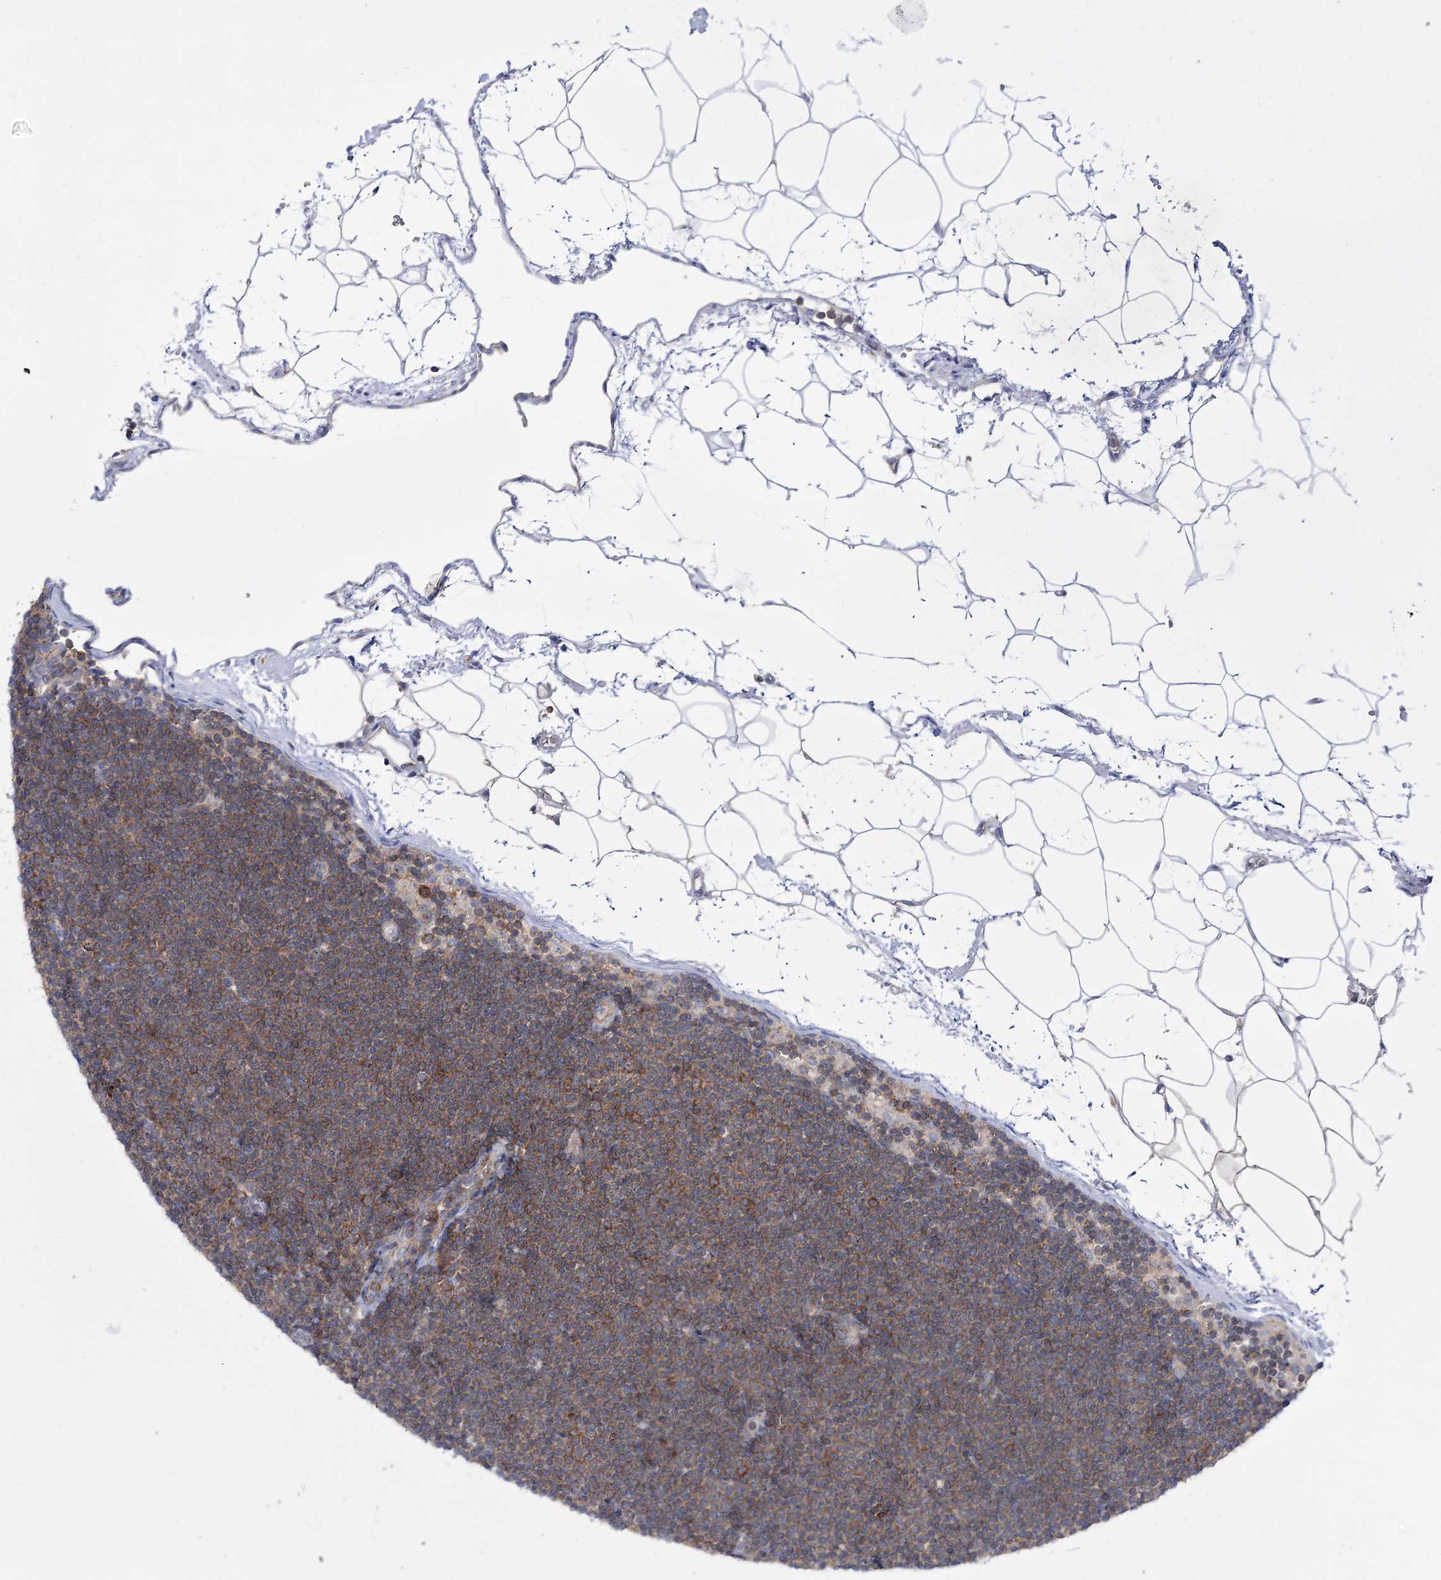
{"staining": {"intensity": "moderate", "quantity": "<25%", "location": "cytoplasmic/membranous"}, "tissue": "lymphoma", "cell_type": "Tumor cells", "image_type": "cancer", "snomed": [{"axis": "morphology", "description": "Malignant lymphoma, non-Hodgkin's type, Low grade"}, {"axis": "topography", "description": "Lymph node"}], "caption": "Tumor cells show low levels of moderate cytoplasmic/membranous positivity in about <25% of cells in lymphoma.", "gene": "ZNF622", "patient": {"sex": "female", "age": 53}}